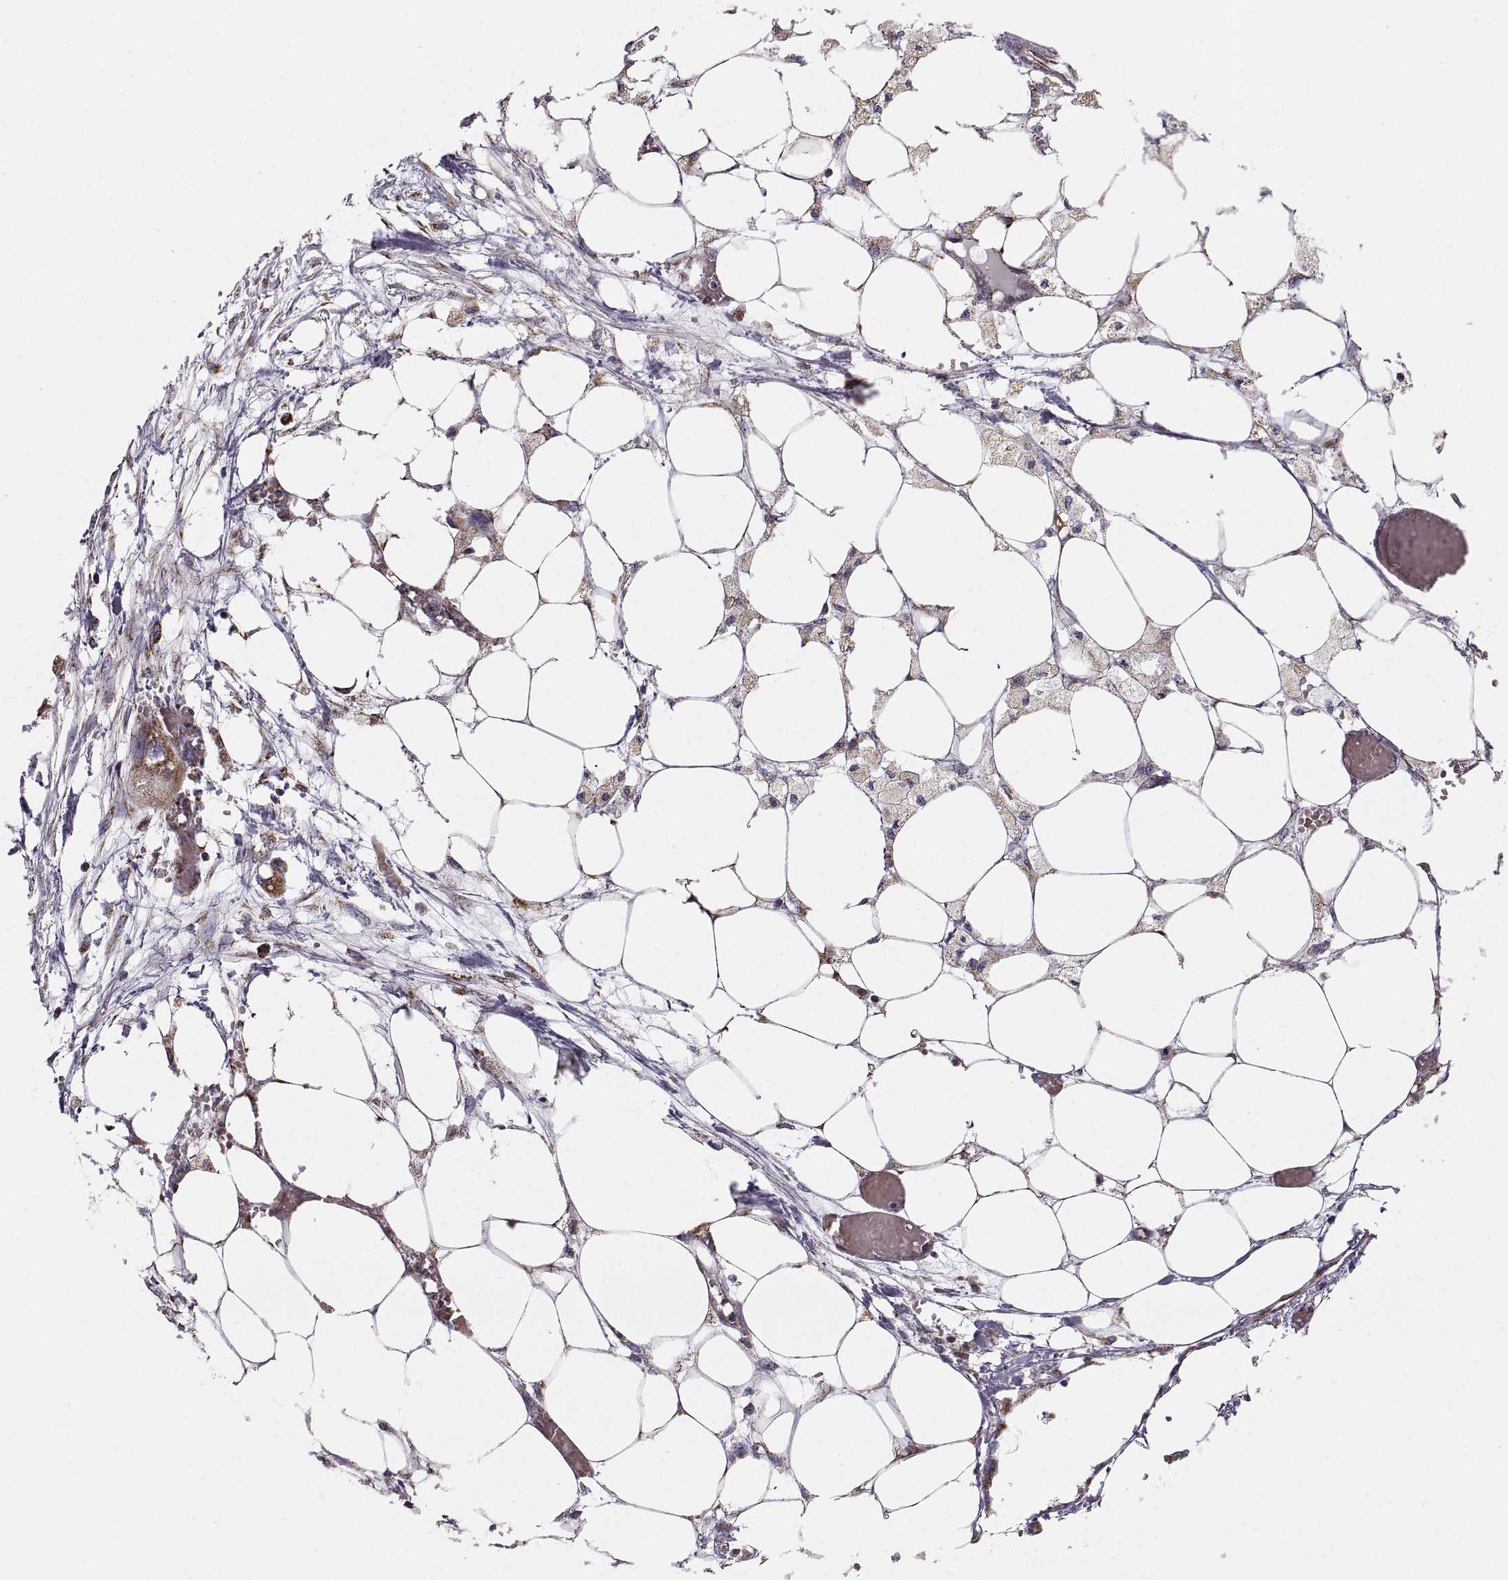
{"staining": {"intensity": "strong", "quantity": "25%-75%", "location": "cytoplasmic/membranous"}, "tissue": "endometrial cancer", "cell_type": "Tumor cells", "image_type": "cancer", "snomed": [{"axis": "morphology", "description": "Adenocarcinoma, NOS"}, {"axis": "morphology", "description": "Adenocarcinoma, metastatic, NOS"}, {"axis": "topography", "description": "Adipose tissue"}, {"axis": "topography", "description": "Endometrium"}], "caption": "Immunohistochemical staining of human endometrial cancer (adenocarcinoma) reveals high levels of strong cytoplasmic/membranous protein expression in approximately 25%-75% of tumor cells. (DAB (3,3'-diaminobenzidine) = brown stain, brightfield microscopy at high magnification).", "gene": "ARSD", "patient": {"sex": "female", "age": 67}}